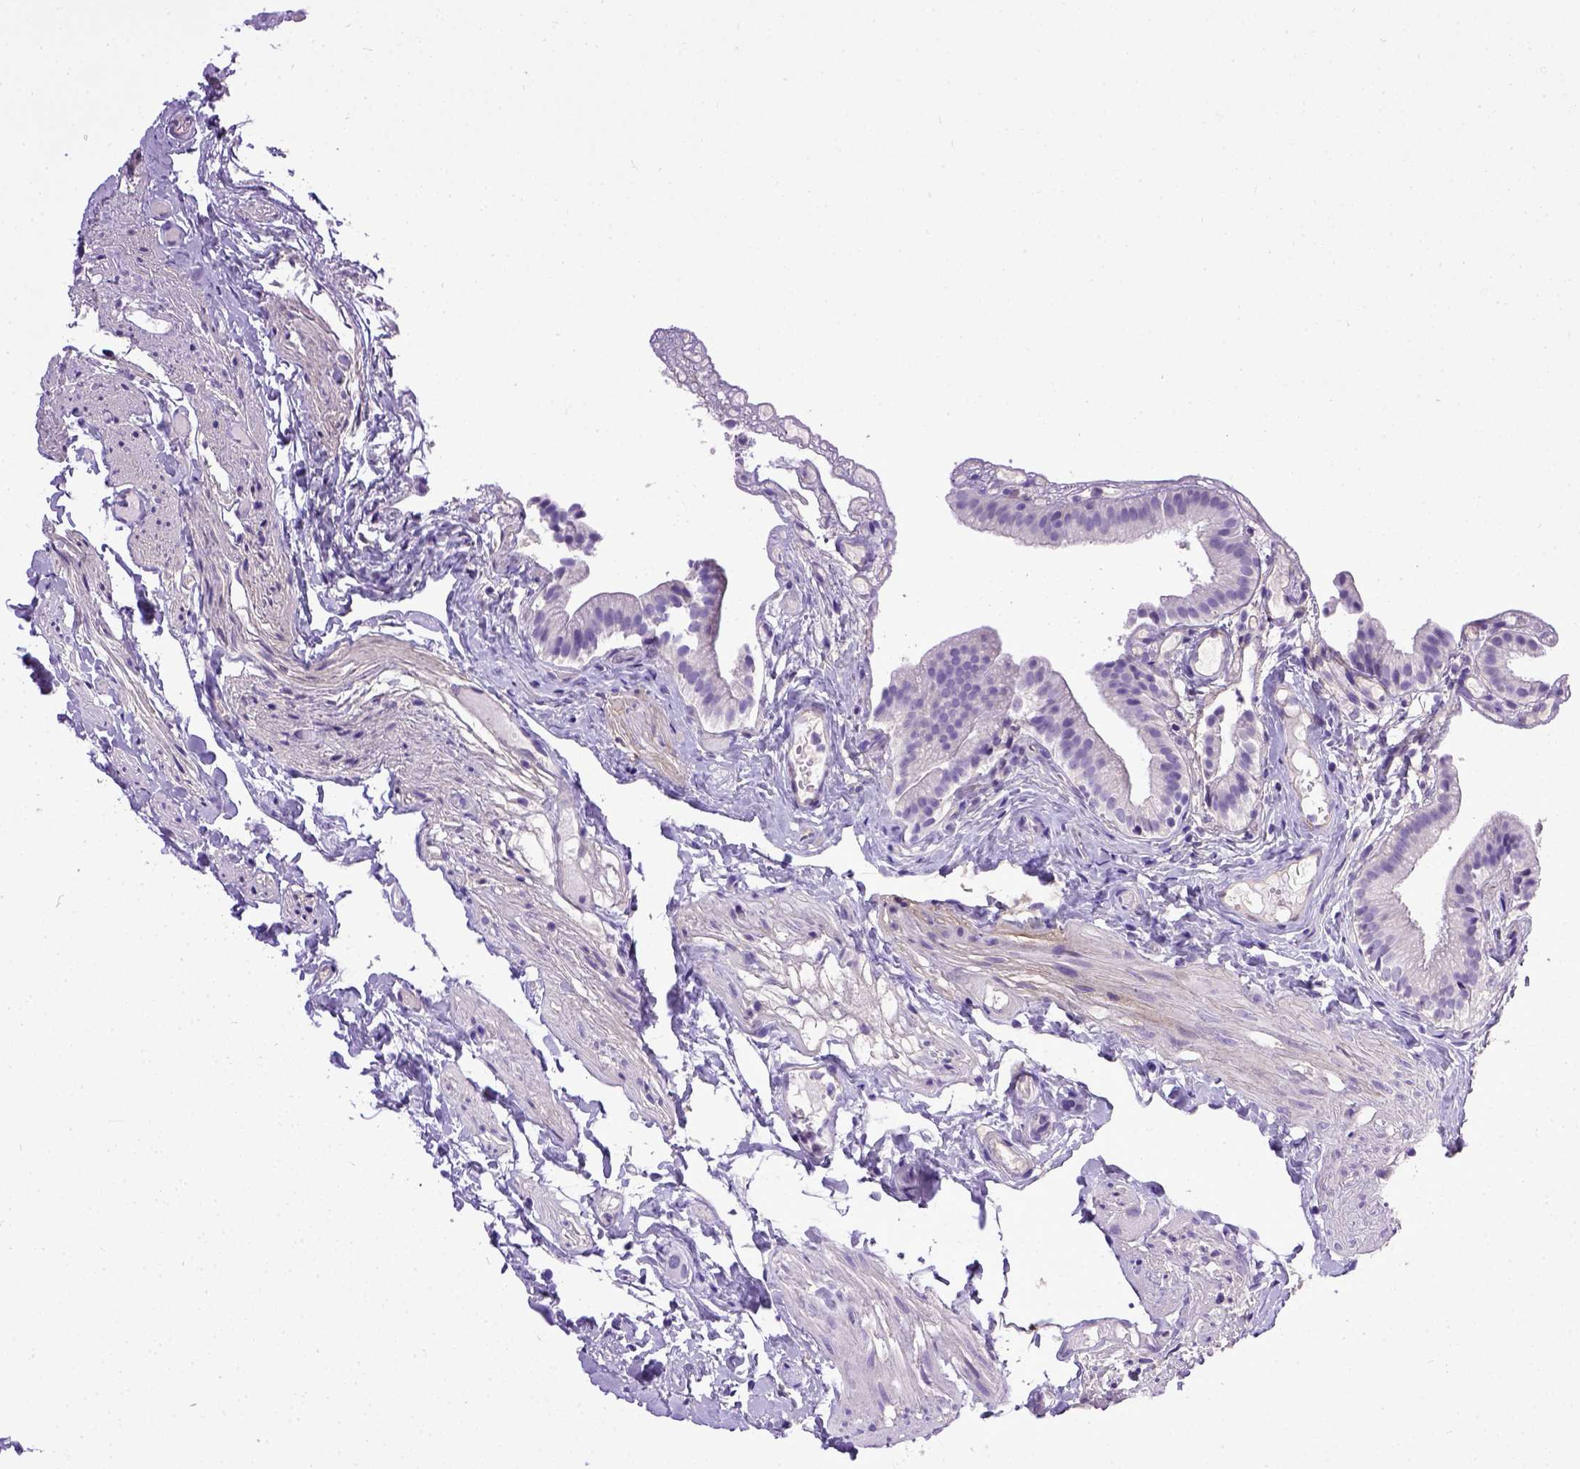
{"staining": {"intensity": "negative", "quantity": "none", "location": "none"}, "tissue": "gallbladder", "cell_type": "Glandular cells", "image_type": "normal", "snomed": [{"axis": "morphology", "description": "Normal tissue, NOS"}, {"axis": "topography", "description": "Gallbladder"}], "caption": "A histopathology image of human gallbladder is negative for staining in glandular cells. (DAB (3,3'-diaminobenzidine) immunohistochemistry with hematoxylin counter stain).", "gene": "ENG", "patient": {"sex": "female", "age": 47}}